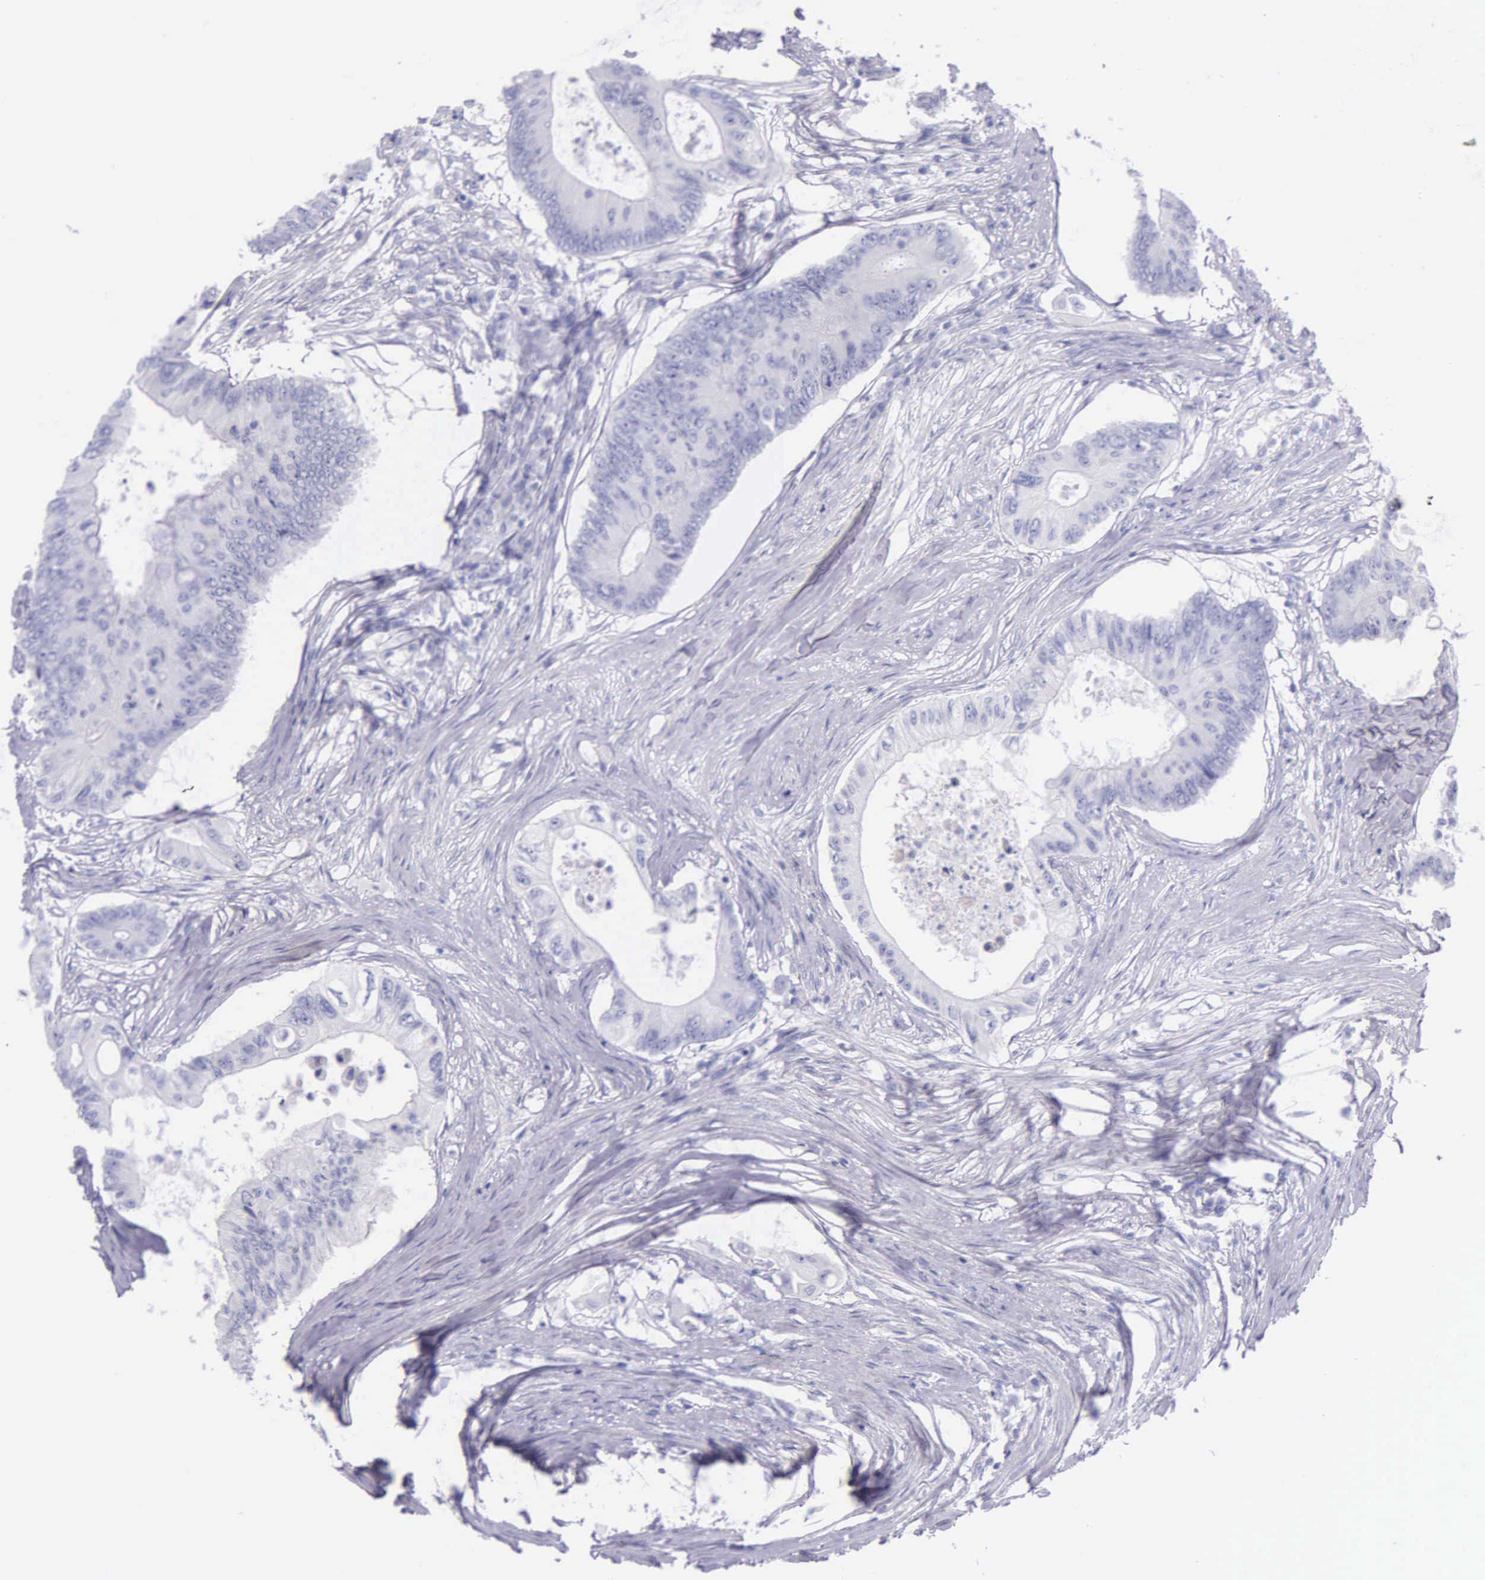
{"staining": {"intensity": "negative", "quantity": "none", "location": "none"}, "tissue": "colorectal cancer", "cell_type": "Tumor cells", "image_type": "cancer", "snomed": [{"axis": "morphology", "description": "Adenocarcinoma, NOS"}, {"axis": "topography", "description": "Colon"}], "caption": "Immunohistochemistry micrograph of human adenocarcinoma (colorectal) stained for a protein (brown), which displays no positivity in tumor cells.", "gene": "KLK3", "patient": {"sex": "male", "age": 65}}